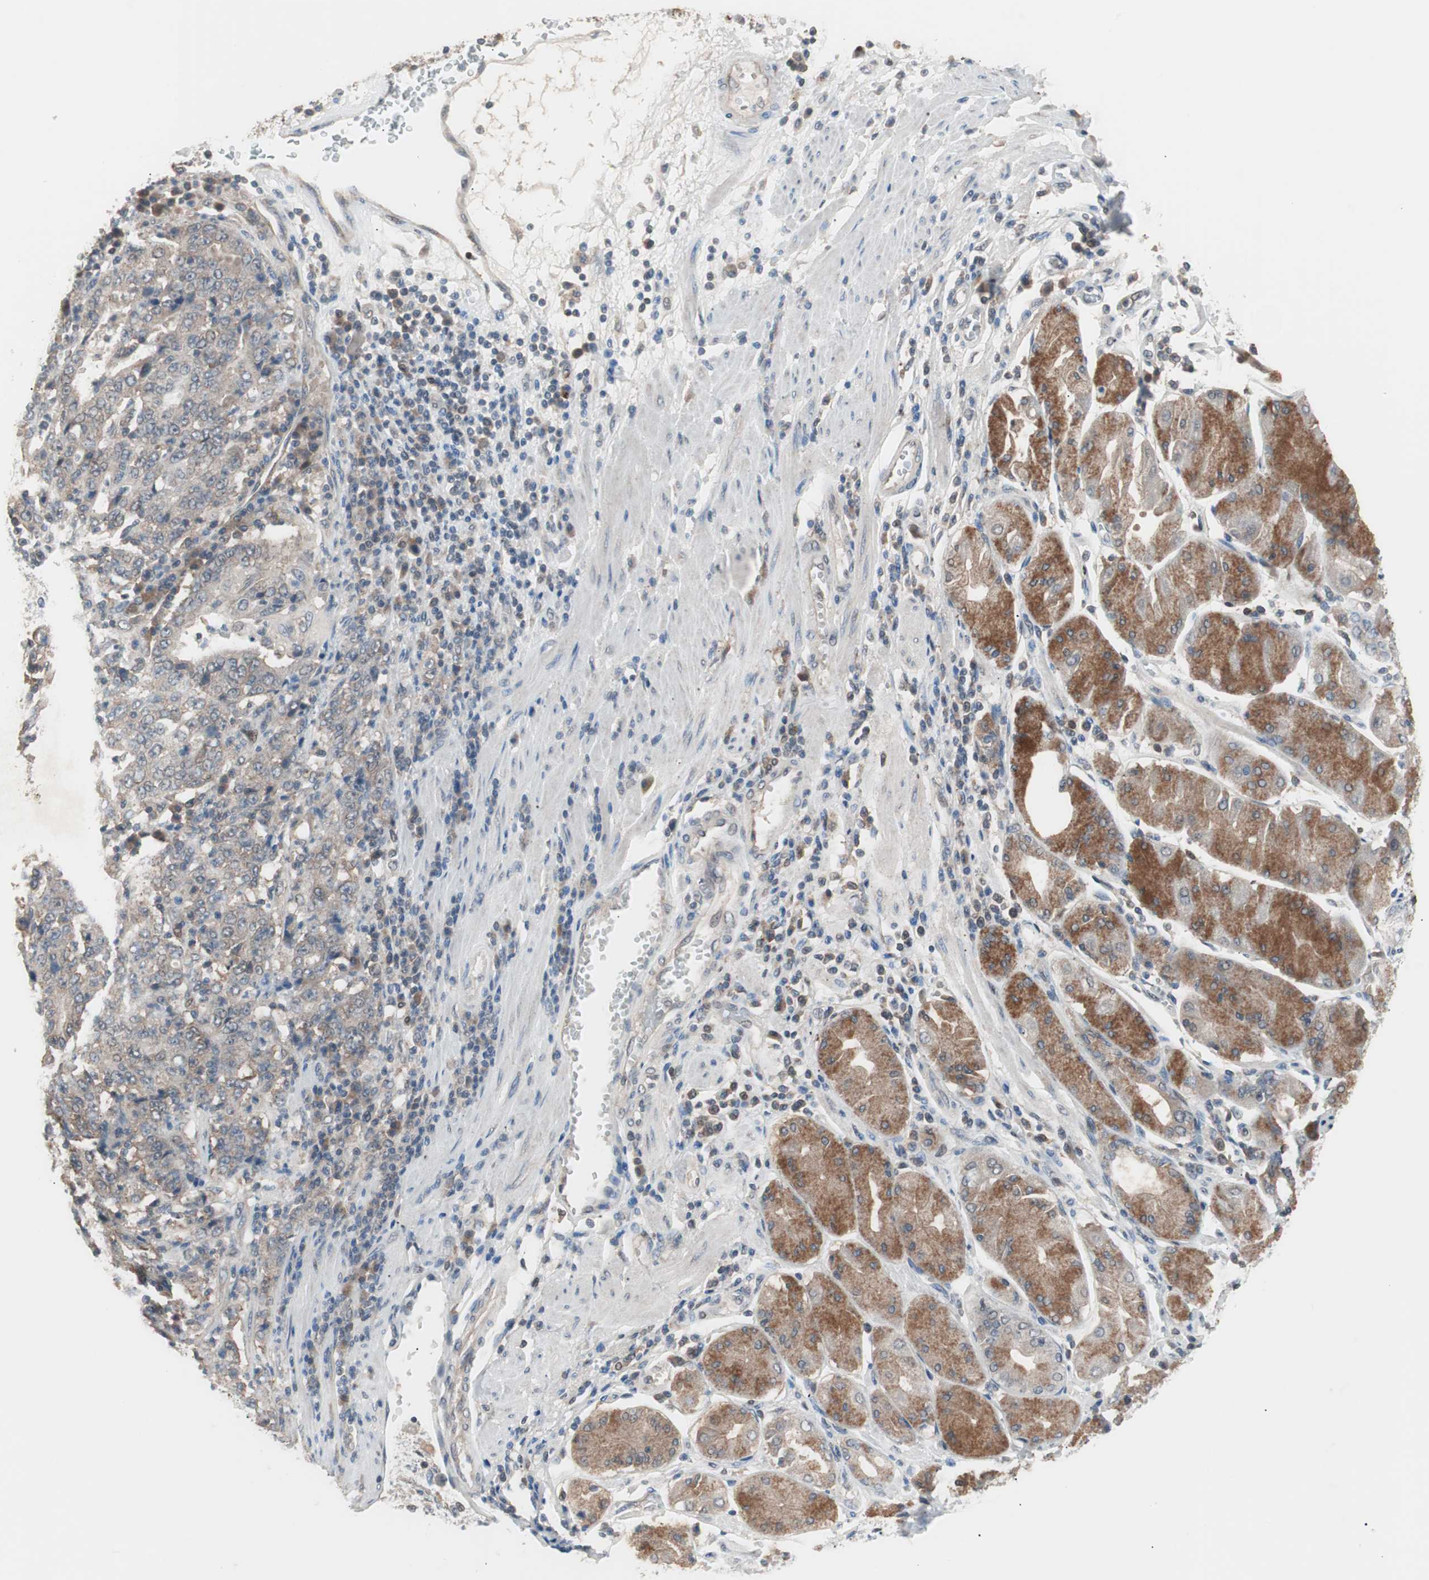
{"staining": {"intensity": "weak", "quantity": "25%-75%", "location": "cytoplasmic/membranous"}, "tissue": "stomach cancer", "cell_type": "Tumor cells", "image_type": "cancer", "snomed": [{"axis": "morphology", "description": "Normal tissue, NOS"}, {"axis": "morphology", "description": "Adenocarcinoma, NOS"}, {"axis": "topography", "description": "Stomach, upper"}, {"axis": "topography", "description": "Stomach"}], "caption": "Protein staining of stomach cancer (adenocarcinoma) tissue shows weak cytoplasmic/membranous staining in about 25%-75% of tumor cells.", "gene": "POLH", "patient": {"sex": "male", "age": 59}}